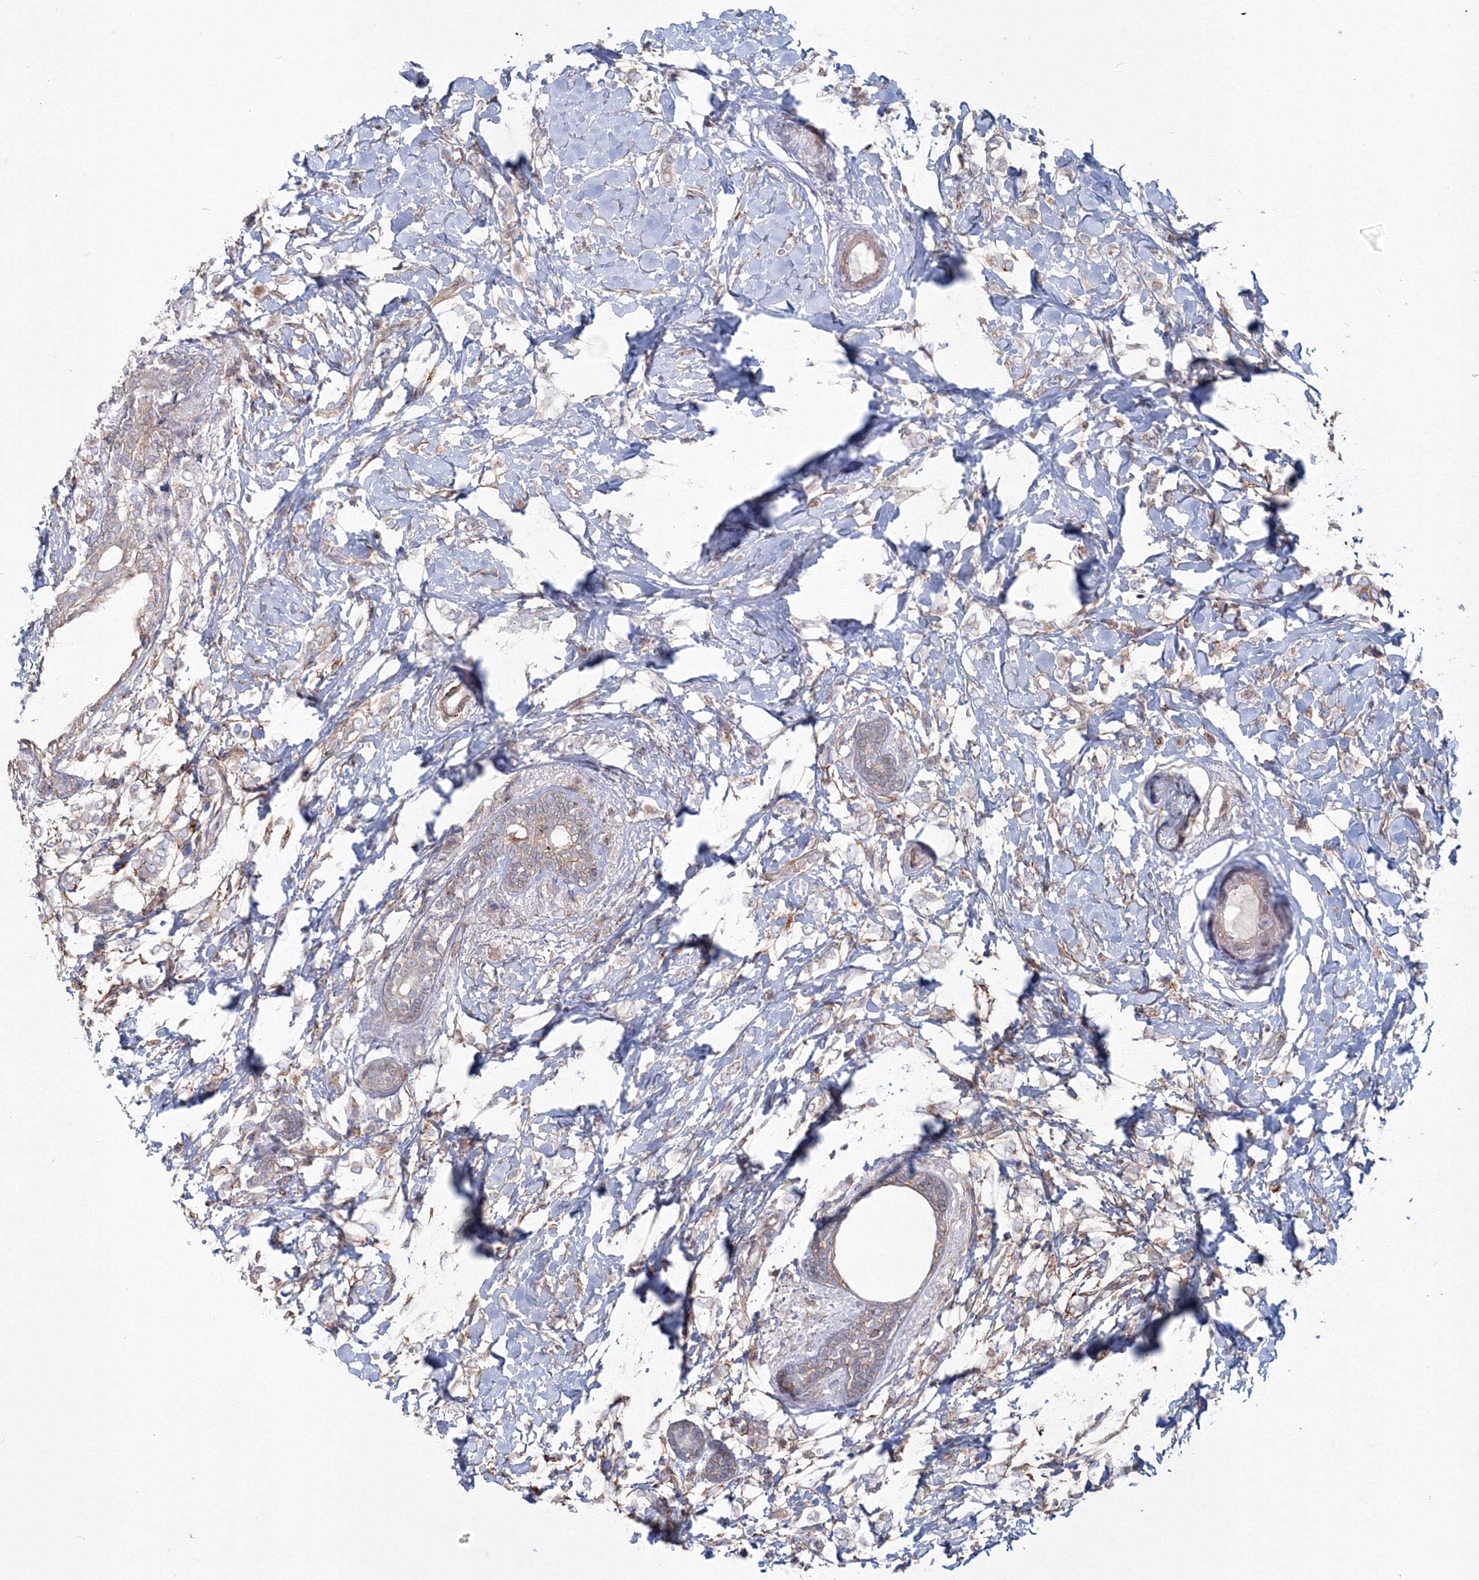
{"staining": {"intensity": "negative", "quantity": "none", "location": "none"}, "tissue": "breast cancer", "cell_type": "Tumor cells", "image_type": "cancer", "snomed": [{"axis": "morphology", "description": "Normal tissue, NOS"}, {"axis": "morphology", "description": "Lobular carcinoma"}, {"axis": "topography", "description": "Breast"}], "caption": "A micrograph of breast cancer stained for a protein demonstrates no brown staining in tumor cells. (DAB immunohistochemistry (IHC) visualized using brightfield microscopy, high magnification).", "gene": "SH3PXD2A", "patient": {"sex": "female", "age": 47}}